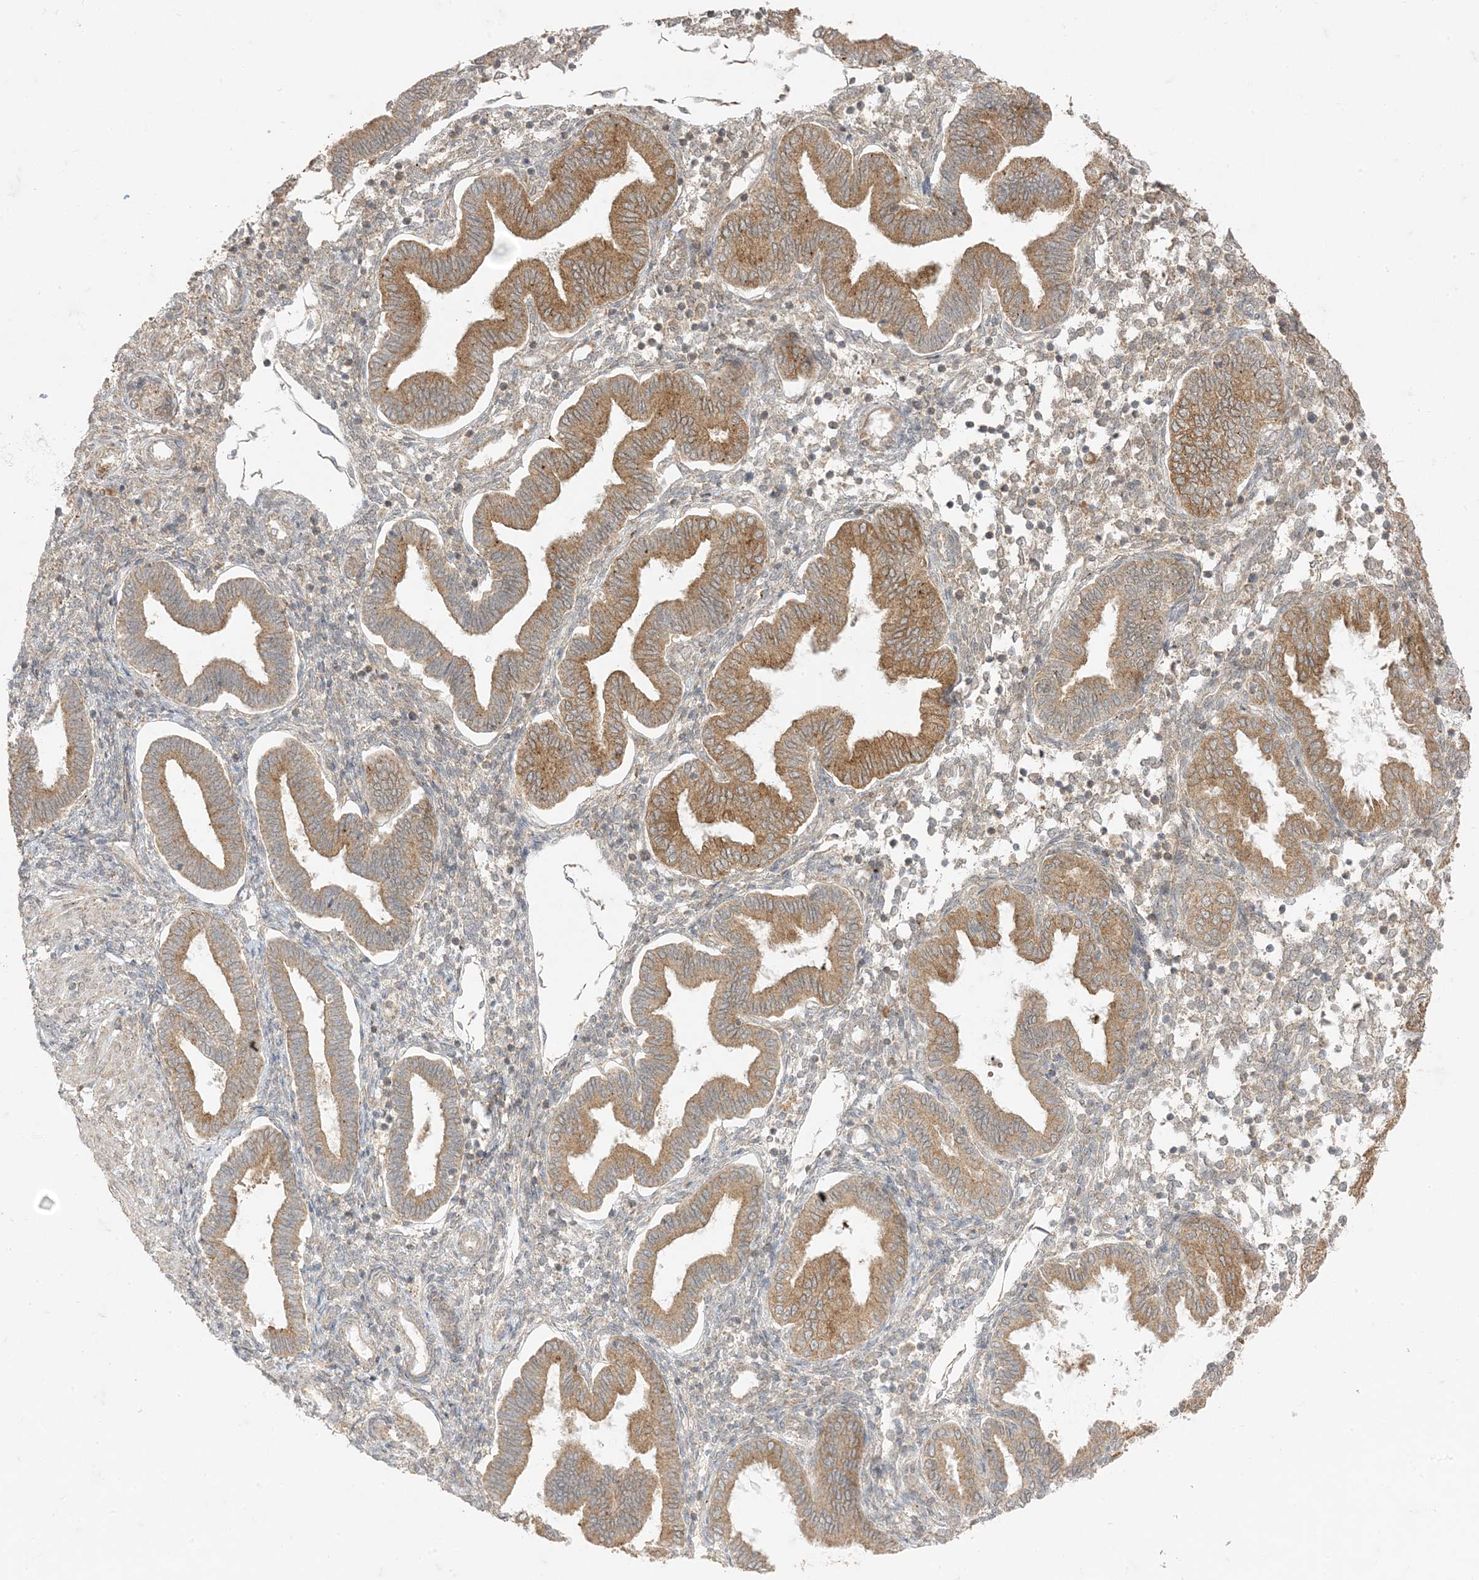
{"staining": {"intensity": "moderate", "quantity": "<25%", "location": "cytoplasmic/membranous"}, "tissue": "endometrium", "cell_type": "Cells in endometrial stroma", "image_type": "normal", "snomed": [{"axis": "morphology", "description": "Normal tissue, NOS"}, {"axis": "topography", "description": "Endometrium"}], "caption": "The histopathology image demonstrates a brown stain indicating the presence of a protein in the cytoplasmic/membranous of cells in endometrial stroma in endometrium. Nuclei are stained in blue.", "gene": "ODC1", "patient": {"sex": "female", "age": 53}}